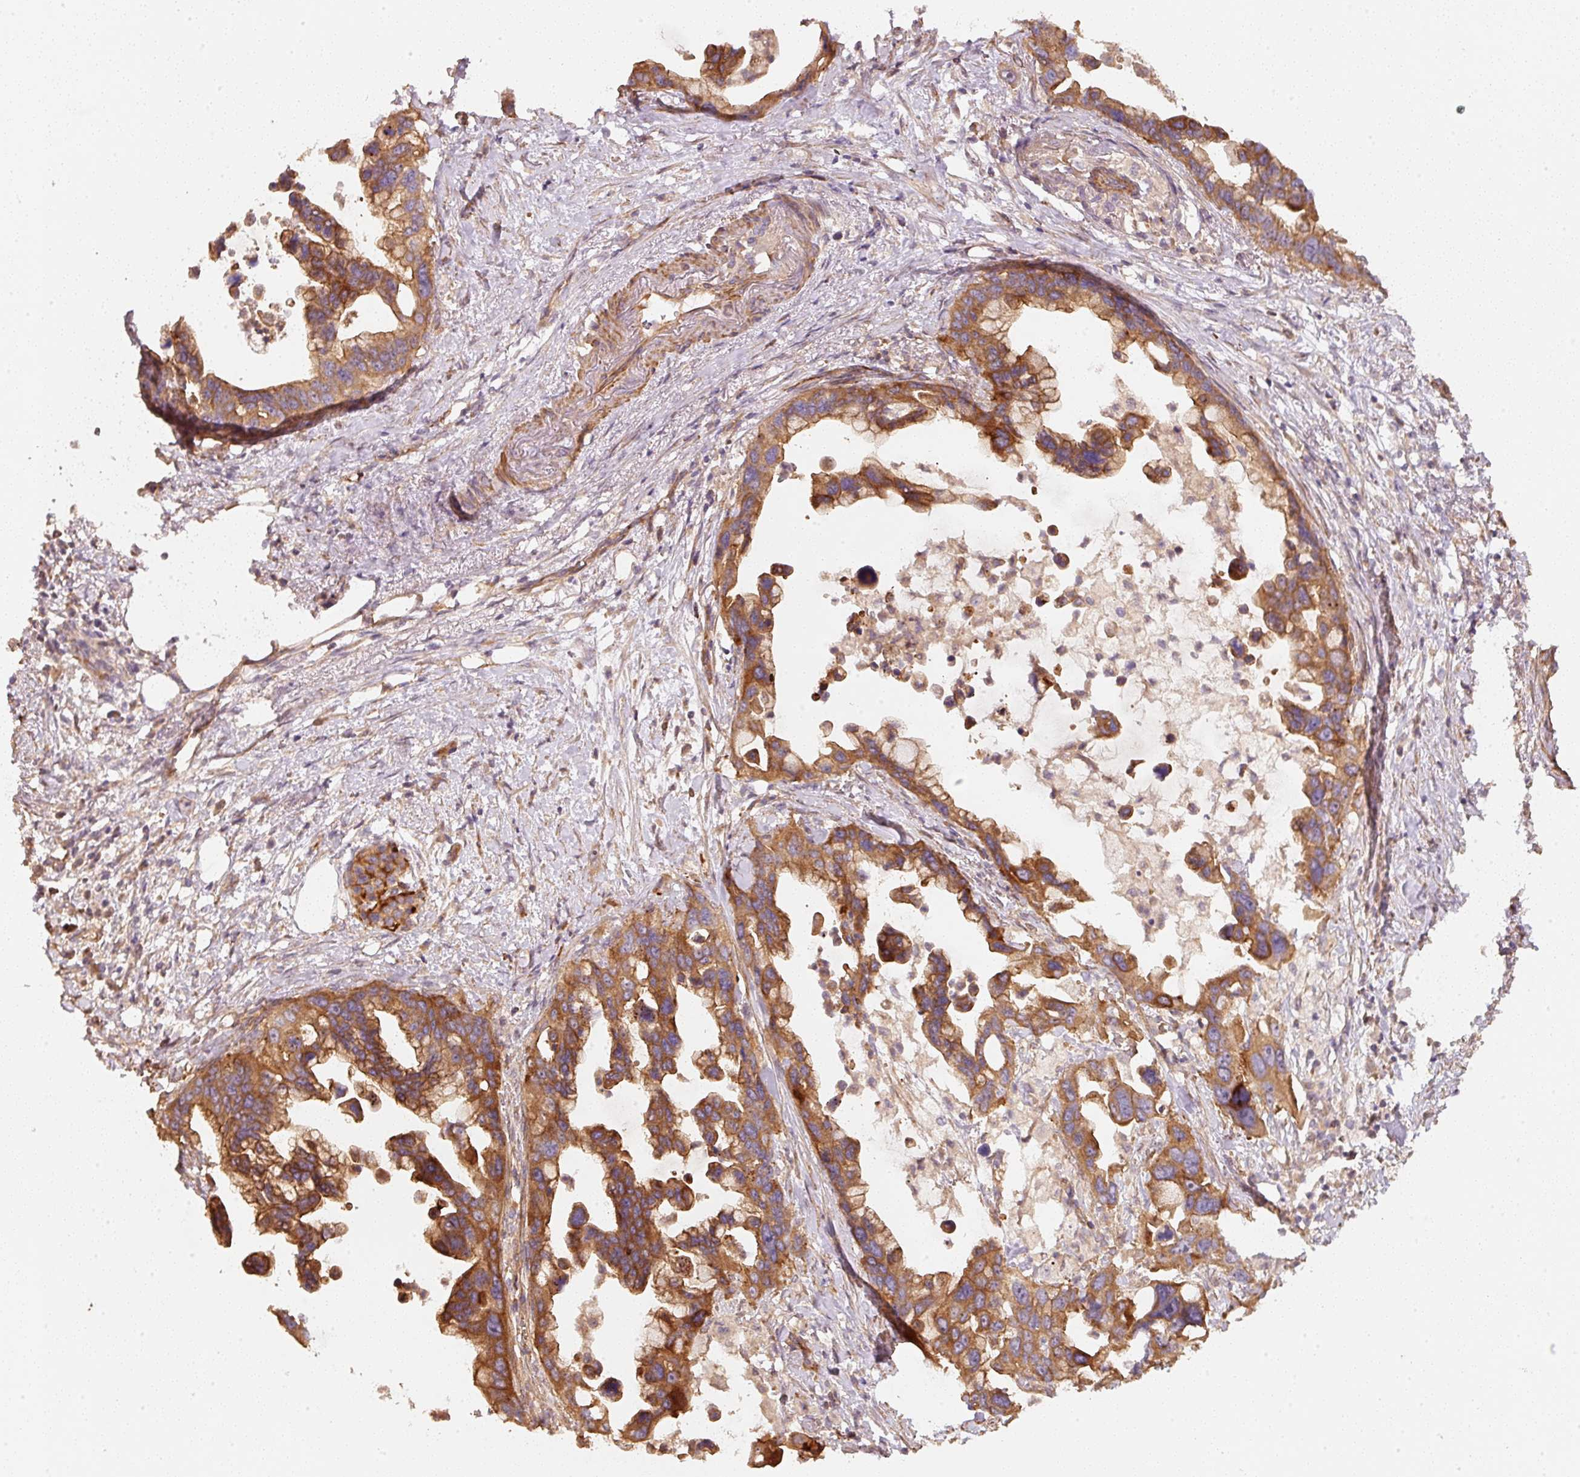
{"staining": {"intensity": "strong", "quantity": ">75%", "location": "cytoplasmic/membranous"}, "tissue": "pancreatic cancer", "cell_type": "Tumor cells", "image_type": "cancer", "snomed": [{"axis": "morphology", "description": "Adenocarcinoma, NOS"}, {"axis": "topography", "description": "Pancreas"}], "caption": "A high-resolution image shows immunohistochemistry staining of pancreatic adenocarcinoma, which displays strong cytoplasmic/membranous positivity in about >75% of tumor cells.", "gene": "CEP95", "patient": {"sex": "female", "age": 83}}